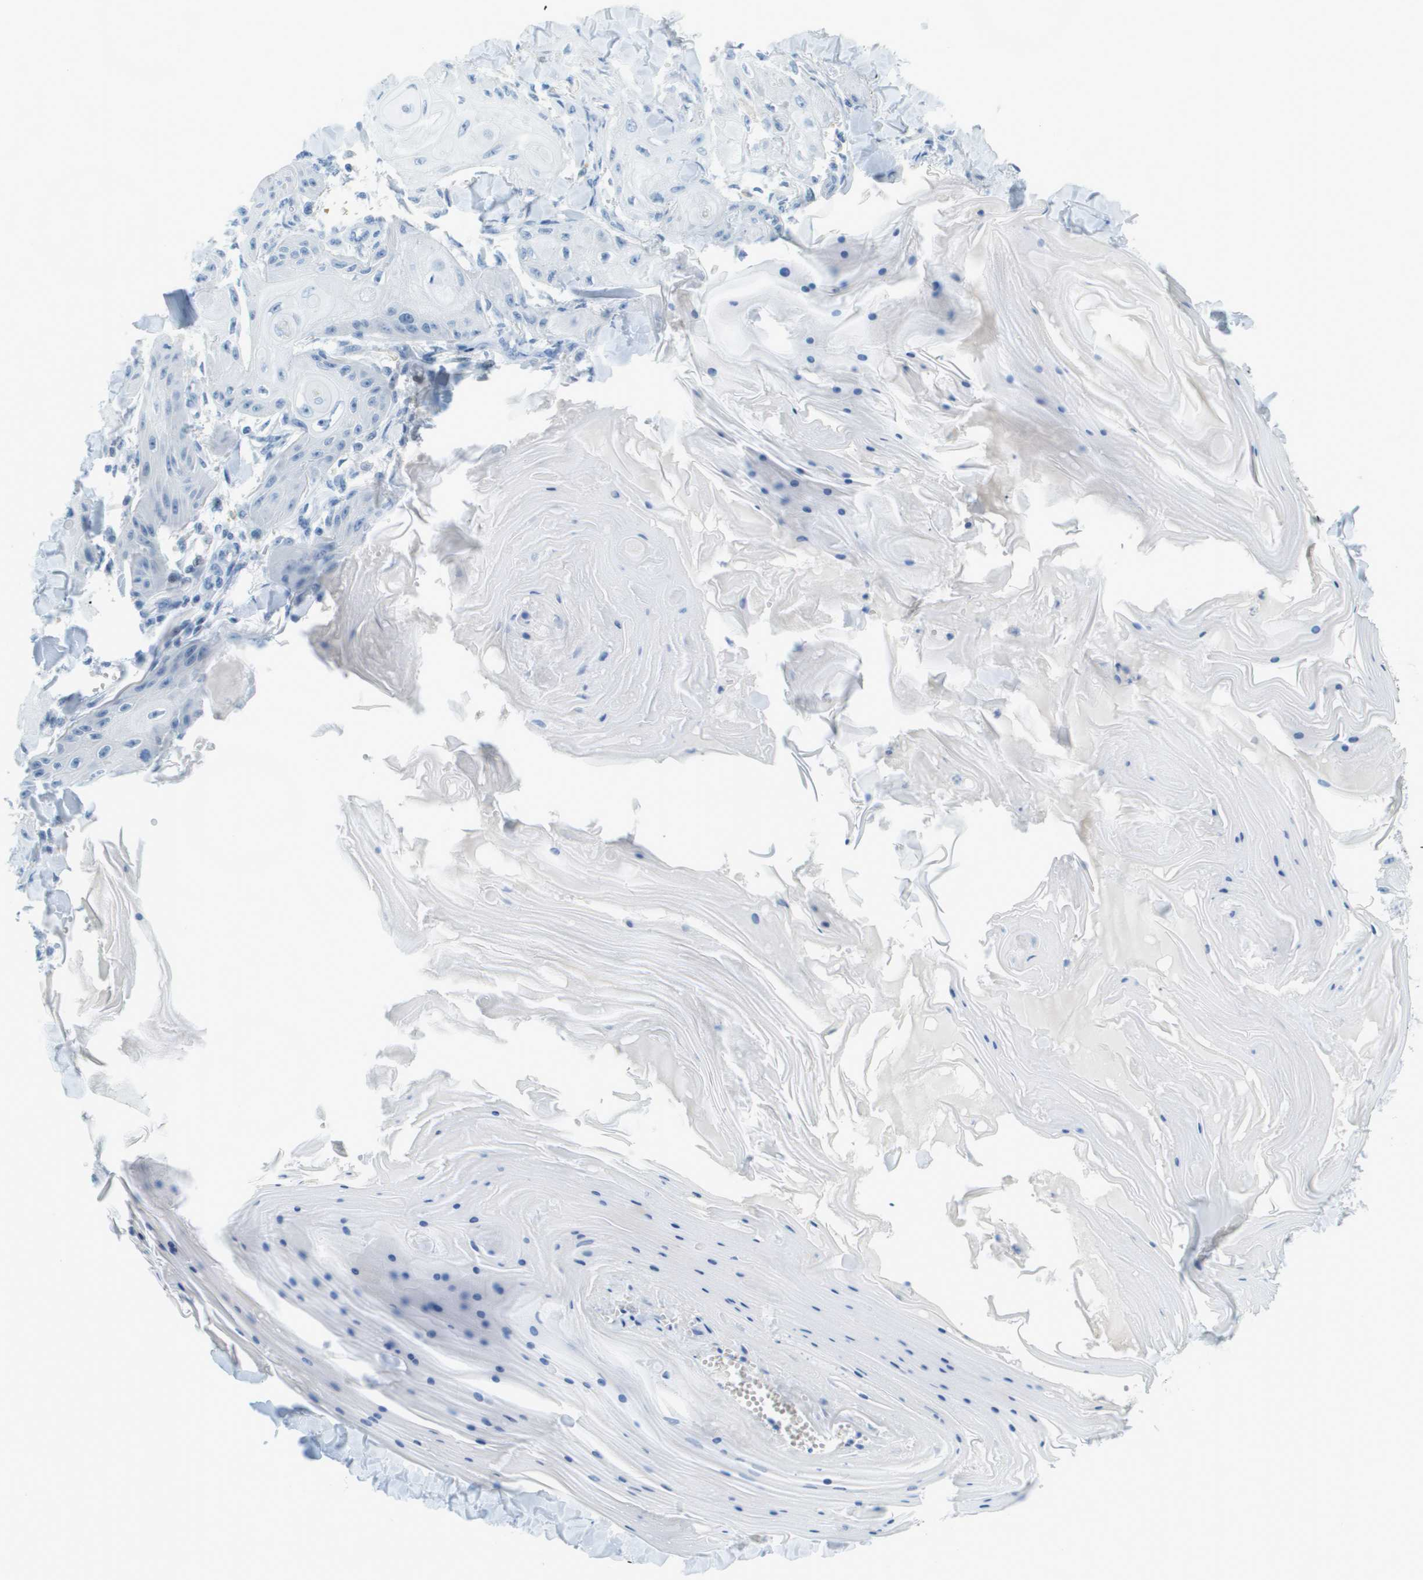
{"staining": {"intensity": "negative", "quantity": "none", "location": "none"}, "tissue": "skin cancer", "cell_type": "Tumor cells", "image_type": "cancer", "snomed": [{"axis": "morphology", "description": "Squamous cell carcinoma, NOS"}, {"axis": "topography", "description": "Skin"}], "caption": "IHC of squamous cell carcinoma (skin) exhibits no staining in tumor cells.", "gene": "CDHR2", "patient": {"sex": "male", "age": 74}}